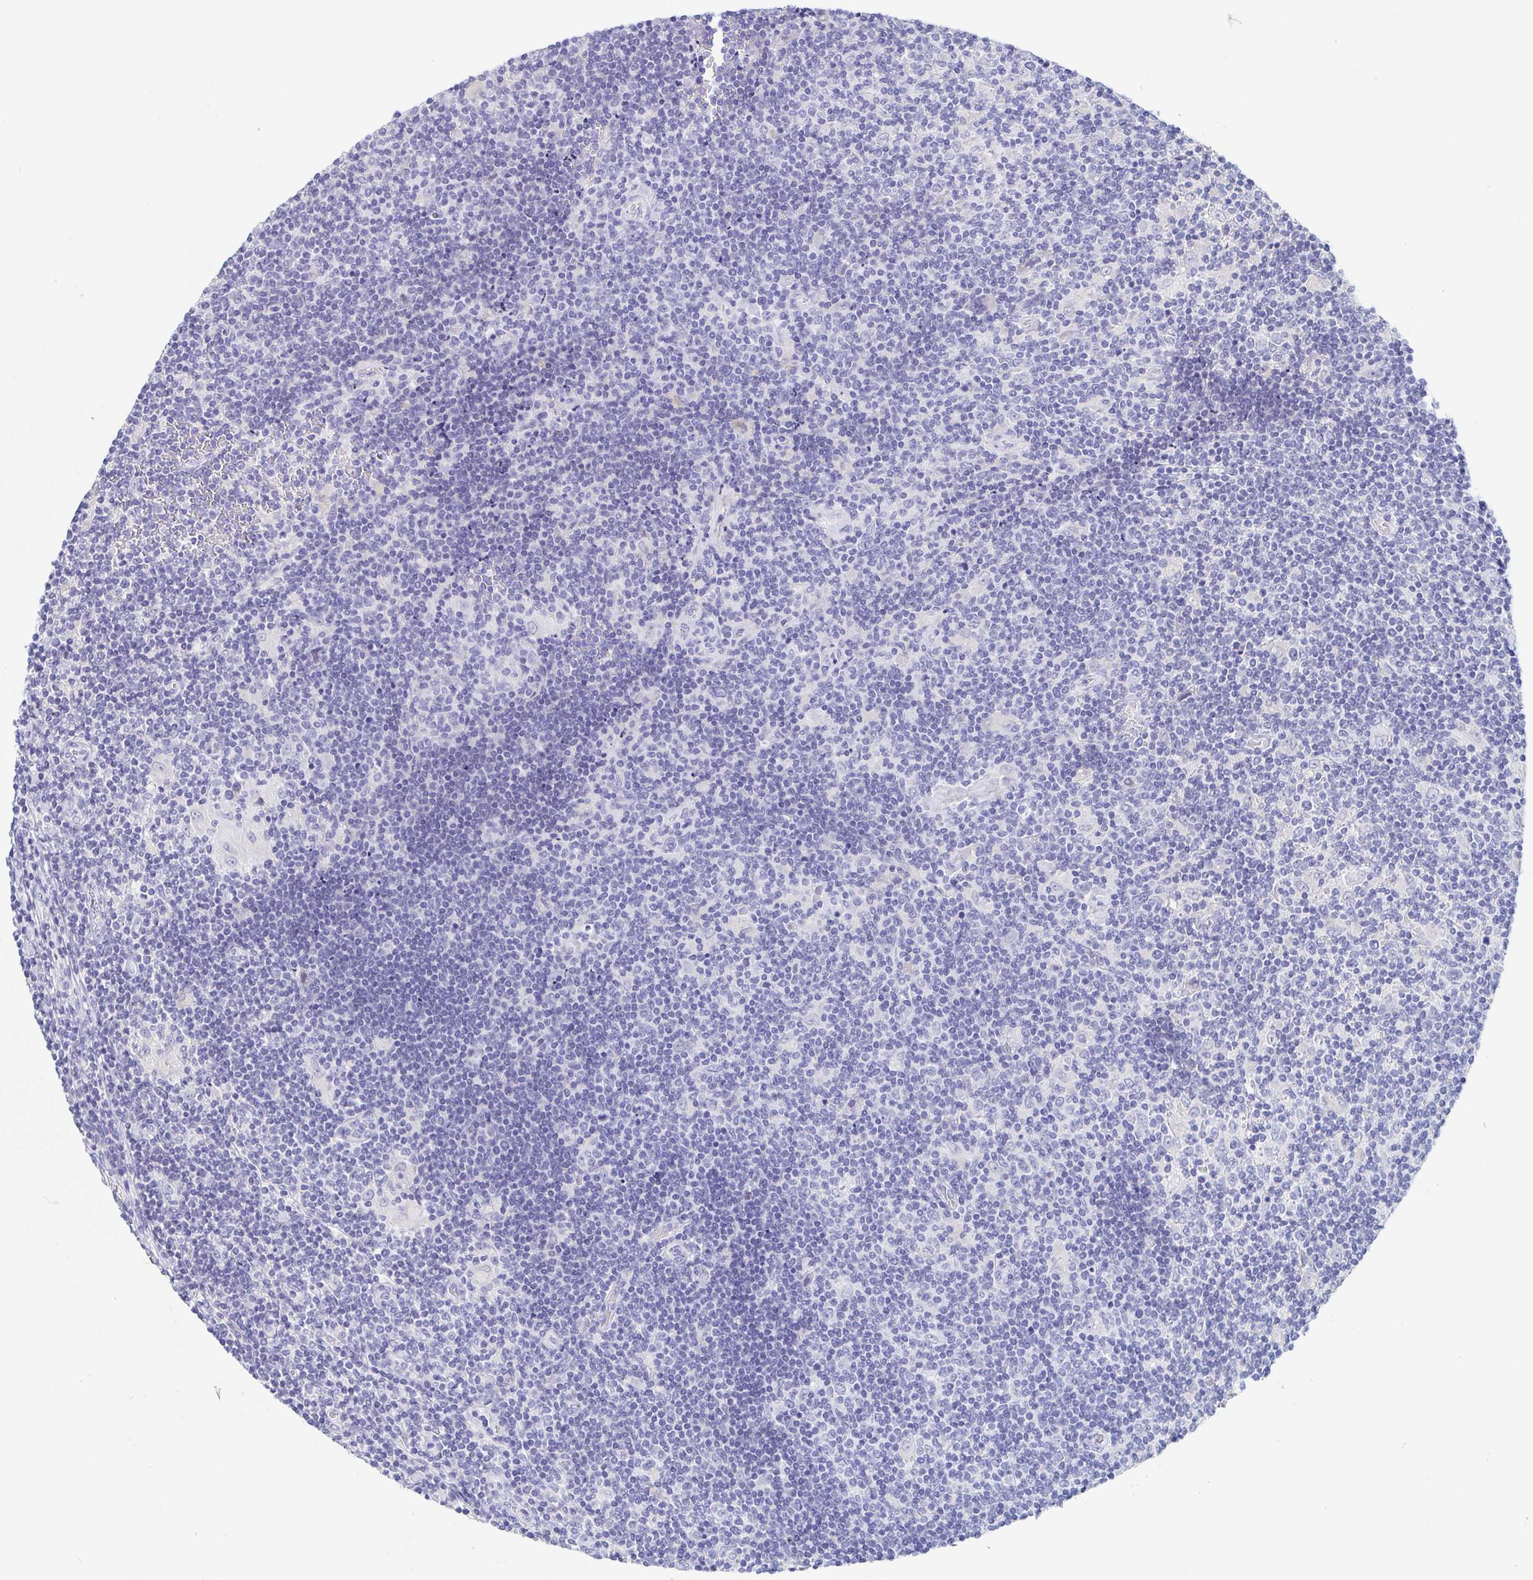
{"staining": {"intensity": "negative", "quantity": "none", "location": "none"}, "tissue": "lymphoma", "cell_type": "Tumor cells", "image_type": "cancer", "snomed": [{"axis": "morphology", "description": "Hodgkin's disease, NOS"}, {"axis": "topography", "description": "Lymph node"}], "caption": "Tumor cells are negative for protein expression in human lymphoma.", "gene": "TREH", "patient": {"sex": "male", "age": 40}}